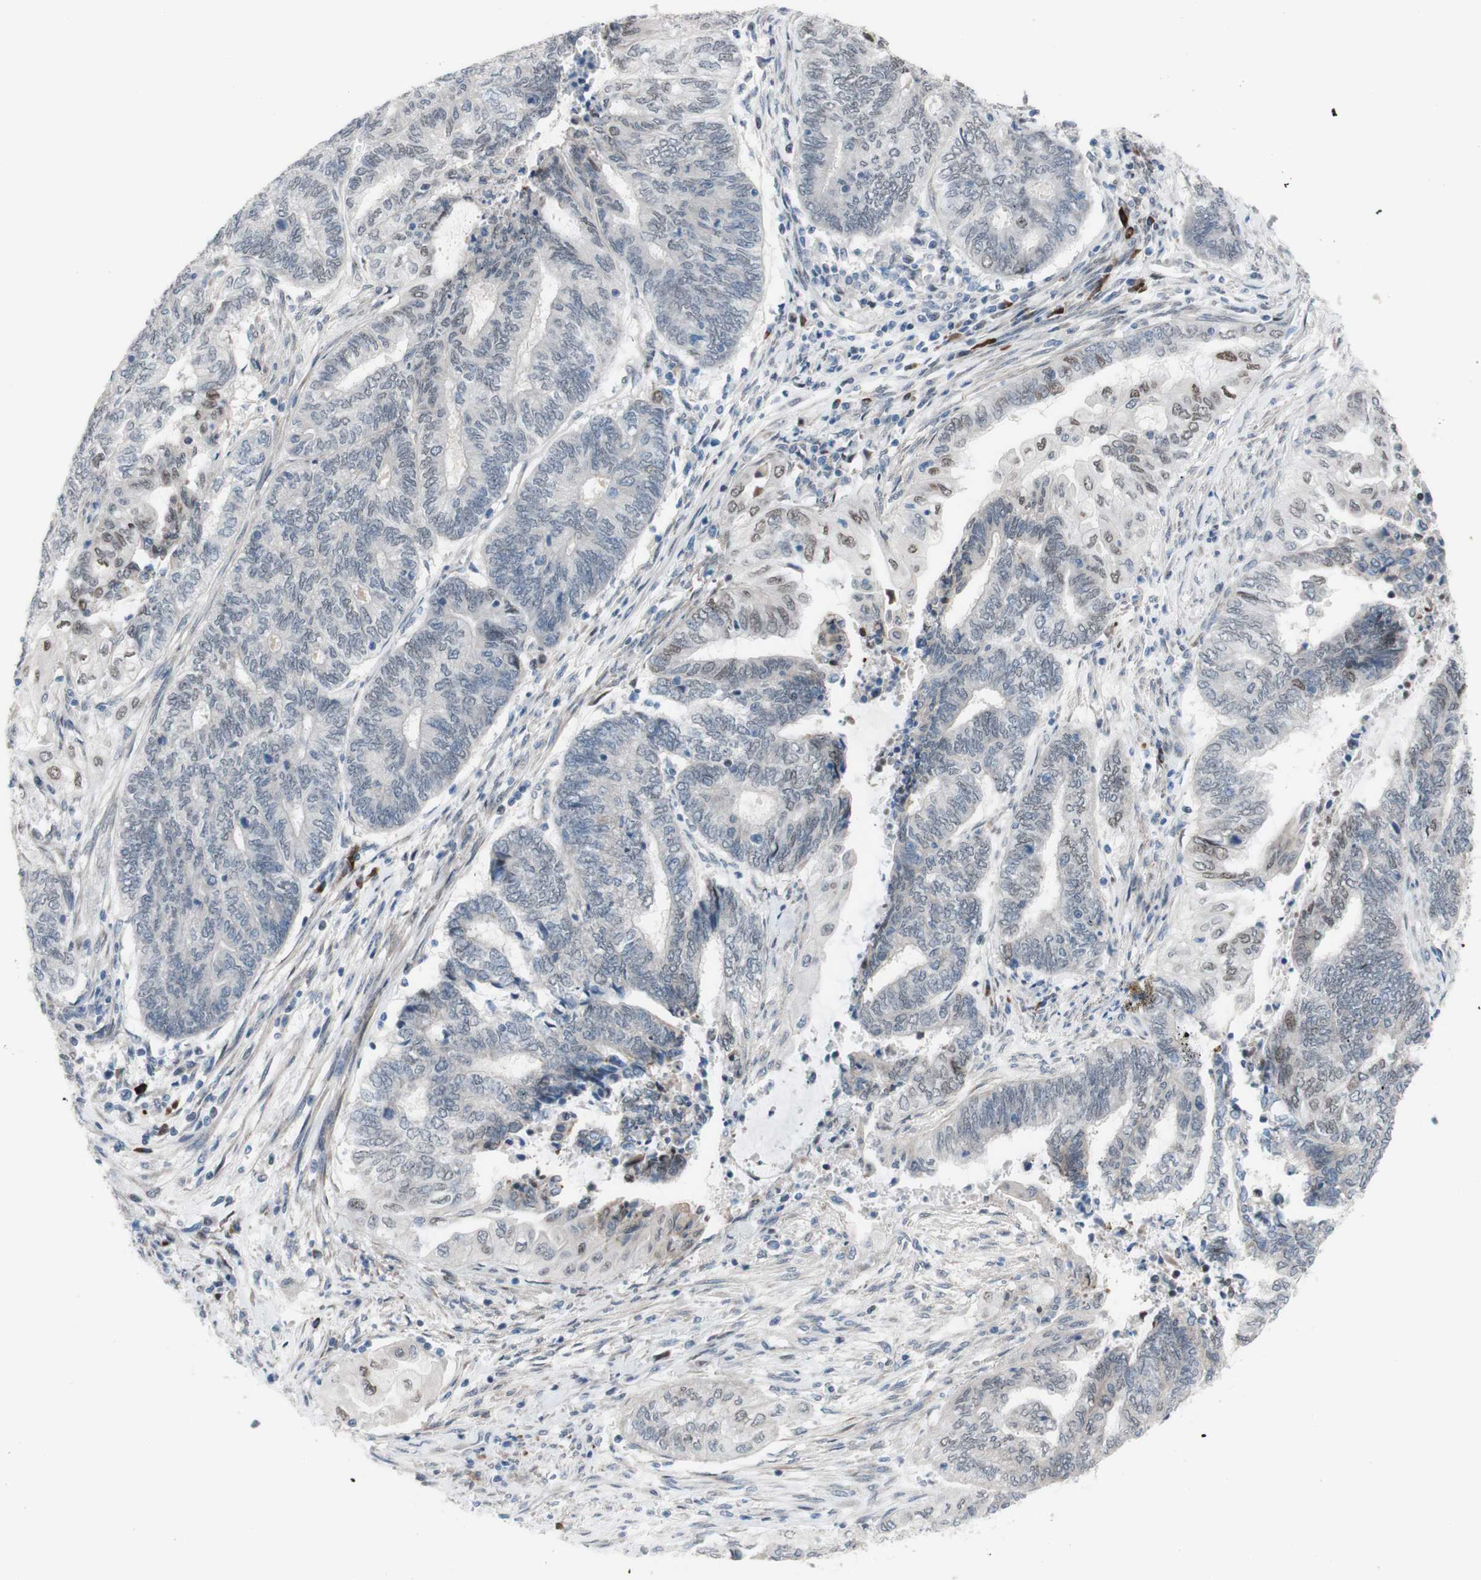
{"staining": {"intensity": "negative", "quantity": "none", "location": "none"}, "tissue": "endometrial cancer", "cell_type": "Tumor cells", "image_type": "cancer", "snomed": [{"axis": "morphology", "description": "Adenocarcinoma, NOS"}, {"axis": "topography", "description": "Uterus"}, {"axis": "topography", "description": "Endometrium"}], "caption": "The photomicrograph reveals no significant expression in tumor cells of endometrial adenocarcinoma. (Immunohistochemistry, brightfield microscopy, high magnification).", "gene": "PHTF2", "patient": {"sex": "female", "age": 70}}